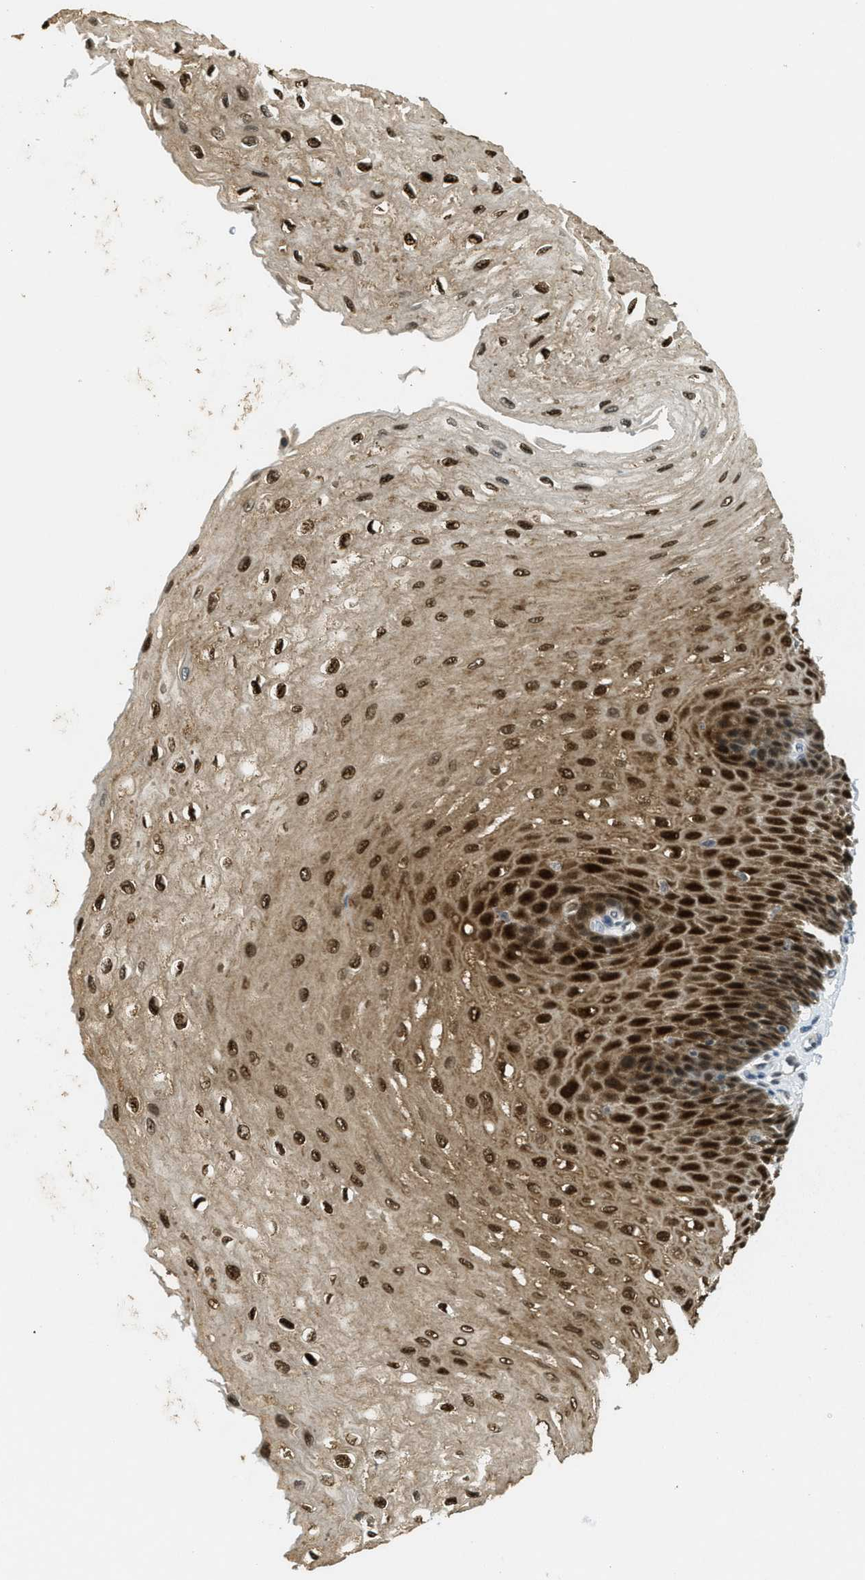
{"staining": {"intensity": "strong", "quantity": ">75%", "location": "cytoplasmic/membranous,nuclear"}, "tissue": "esophagus", "cell_type": "Squamous epithelial cells", "image_type": "normal", "snomed": [{"axis": "morphology", "description": "Normal tissue, NOS"}, {"axis": "topography", "description": "Esophagus"}], "caption": "Immunohistochemistry (IHC) of benign esophagus displays high levels of strong cytoplasmic/membranous,nuclear expression in about >75% of squamous epithelial cells.", "gene": "DNAJB1", "patient": {"sex": "female", "age": 72}}